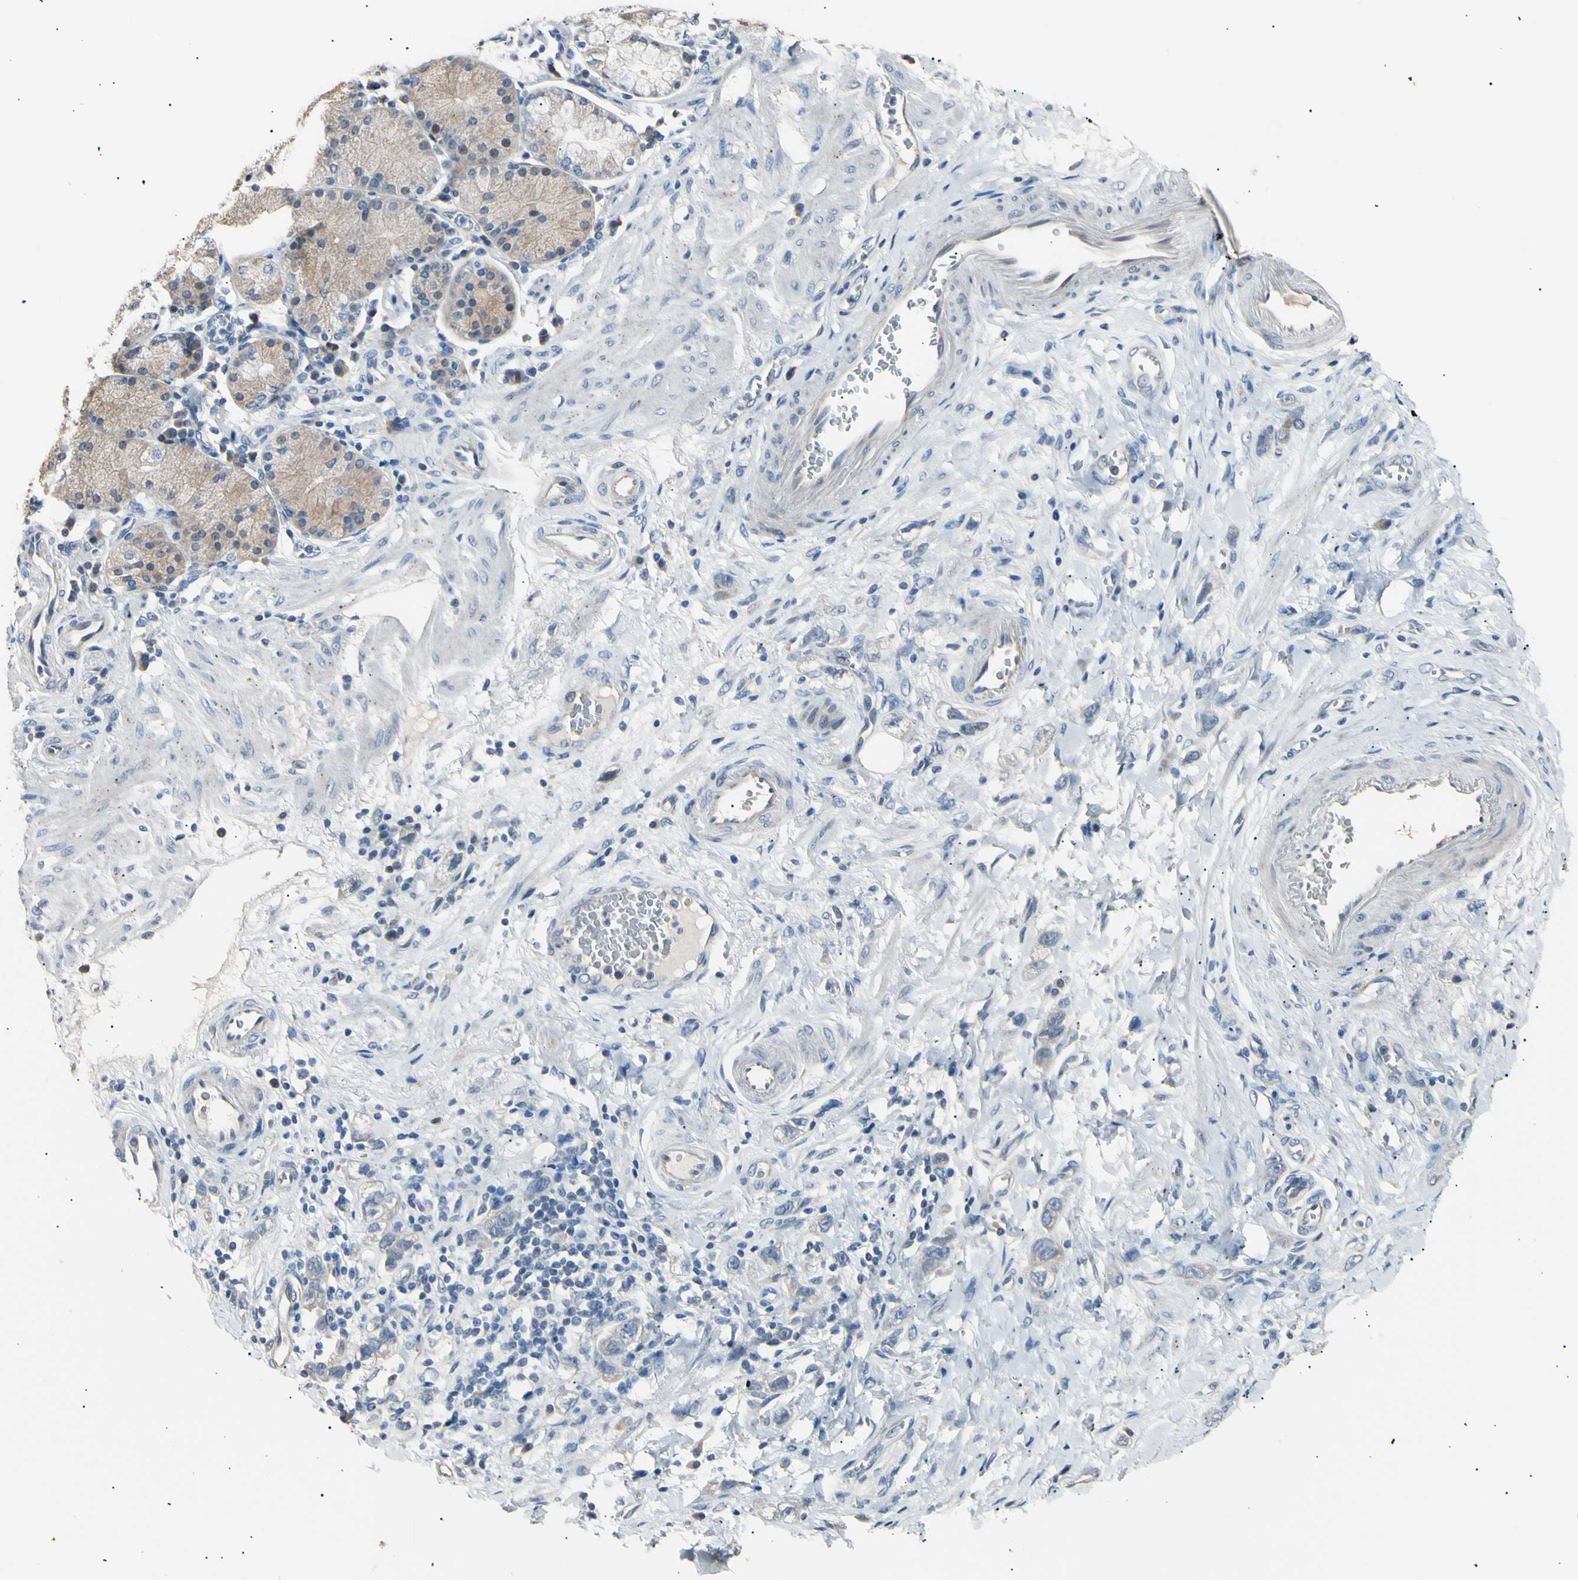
{"staining": {"intensity": "negative", "quantity": "none", "location": "none"}, "tissue": "stomach cancer", "cell_type": "Tumor cells", "image_type": "cancer", "snomed": [{"axis": "morphology", "description": "Adenocarcinoma, NOS"}, {"axis": "topography", "description": "Stomach"}], "caption": "Stomach cancer (adenocarcinoma) was stained to show a protein in brown. There is no significant positivity in tumor cells.", "gene": "LDLR", "patient": {"sex": "male", "age": 82}}